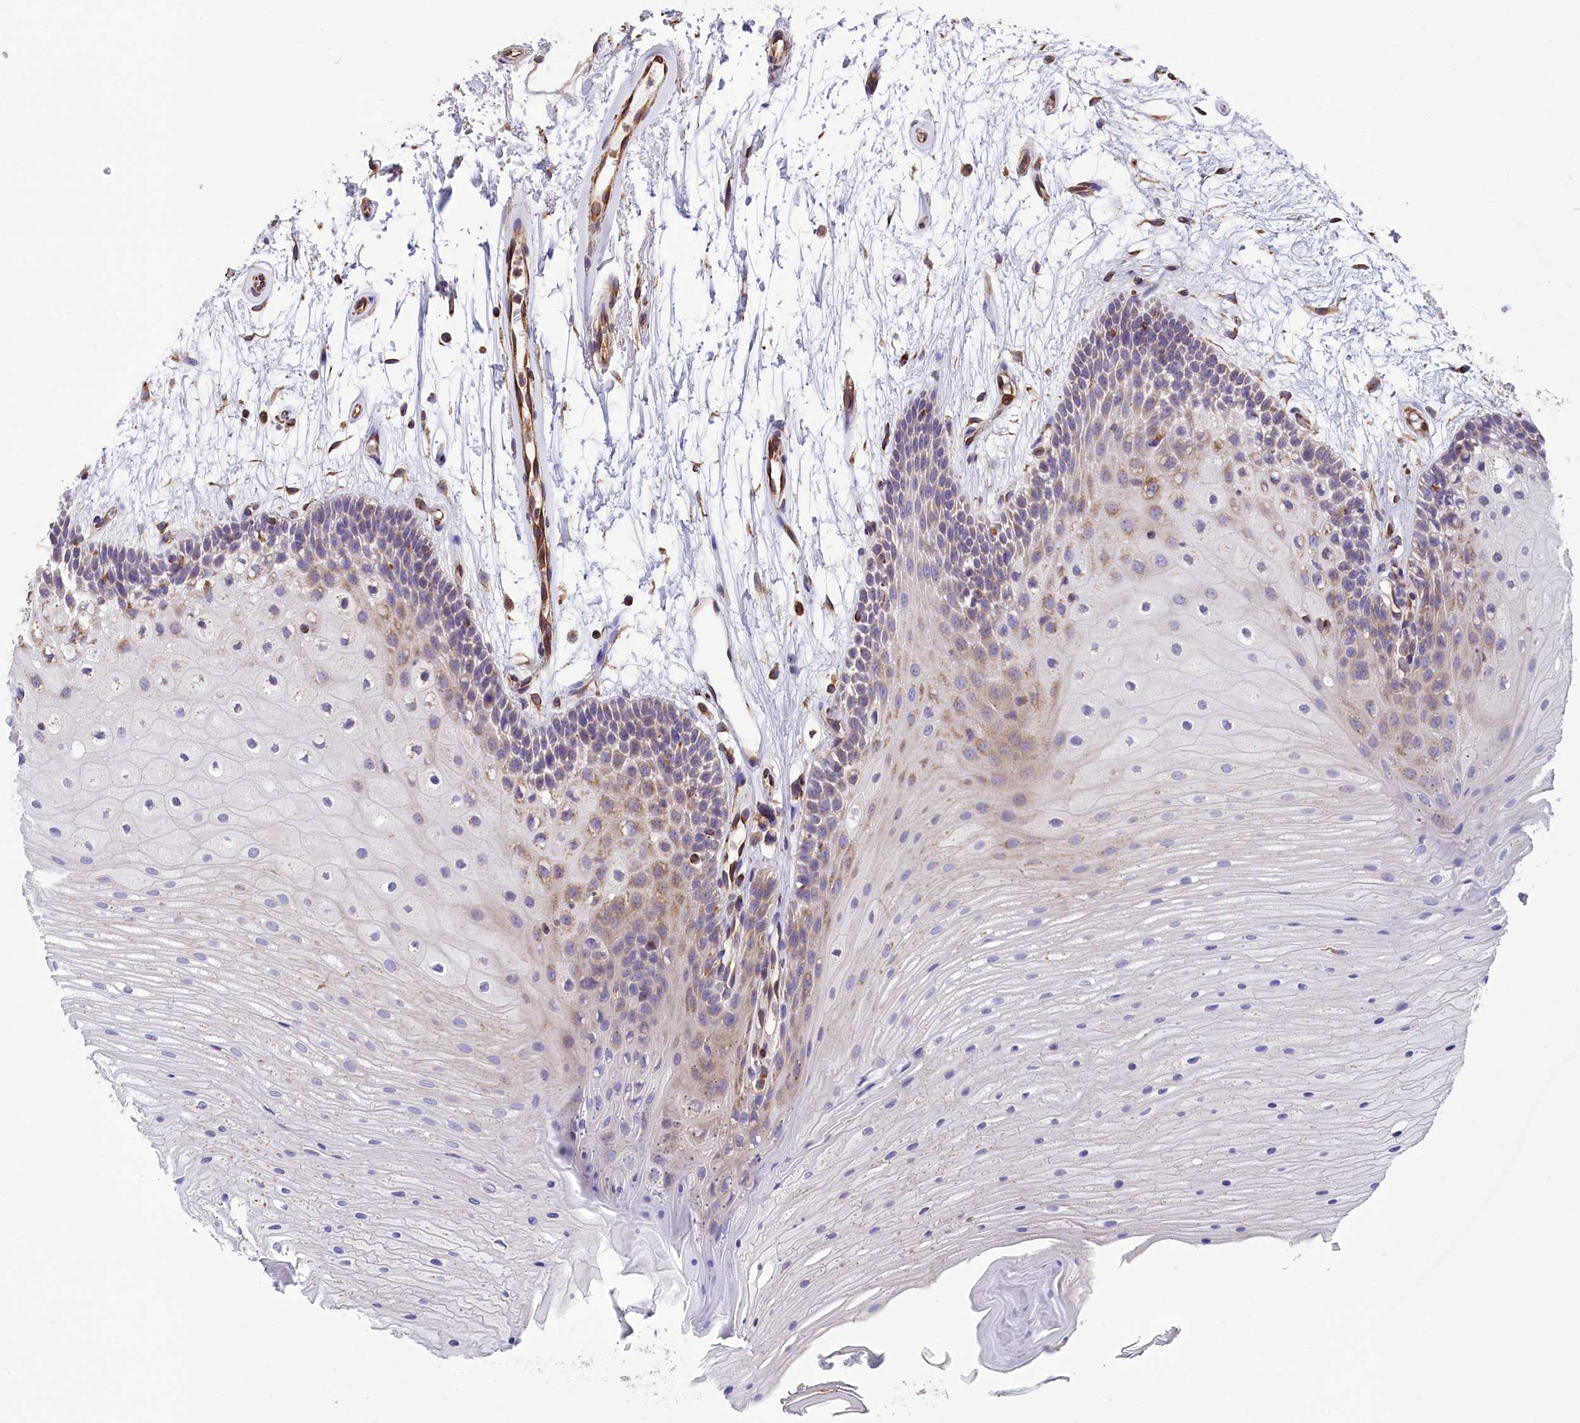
{"staining": {"intensity": "weak", "quantity": "<25%", "location": "cytoplasmic/membranous"}, "tissue": "oral mucosa", "cell_type": "Squamous epithelial cells", "image_type": "normal", "snomed": [{"axis": "morphology", "description": "Normal tissue, NOS"}, {"axis": "topography", "description": "Oral tissue"}], "caption": "Protein analysis of unremarkable oral mucosa demonstrates no significant staining in squamous epithelial cells. (Stains: DAB immunohistochemistry (IHC) with hematoxylin counter stain, Microscopy: brightfield microscopy at high magnification).", "gene": "GATB", "patient": {"sex": "female", "age": 80}}